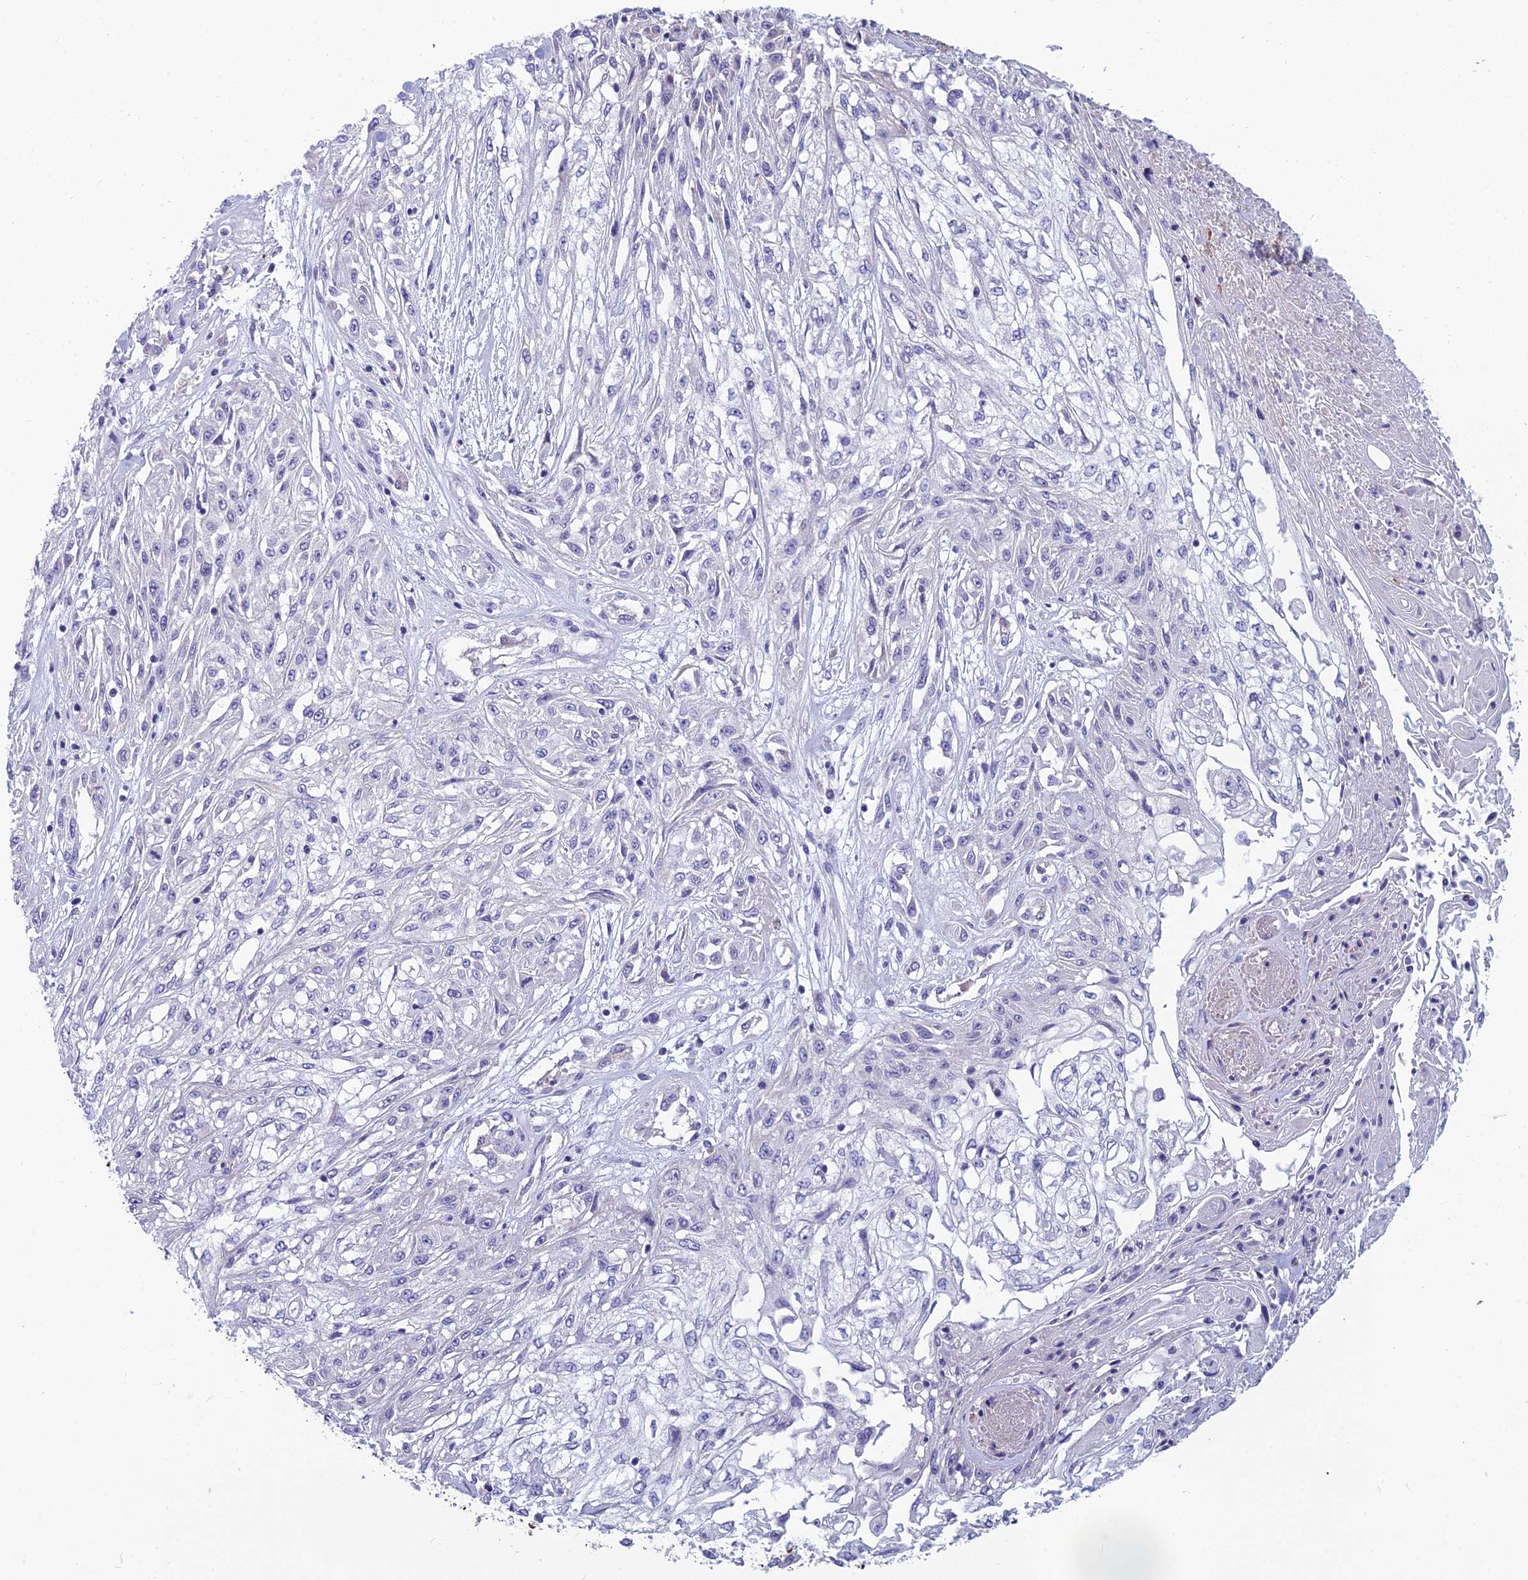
{"staining": {"intensity": "negative", "quantity": "none", "location": "none"}, "tissue": "skin cancer", "cell_type": "Tumor cells", "image_type": "cancer", "snomed": [{"axis": "morphology", "description": "Squamous cell carcinoma, NOS"}, {"axis": "morphology", "description": "Squamous cell carcinoma, metastatic, NOS"}, {"axis": "topography", "description": "Skin"}, {"axis": "topography", "description": "Lymph node"}], "caption": "This histopathology image is of metastatic squamous cell carcinoma (skin) stained with immunohistochemistry to label a protein in brown with the nuclei are counter-stained blue. There is no positivity in tumor cells.", "gene": "RBM41", "patient": {"sex": "male", "age": 75}}